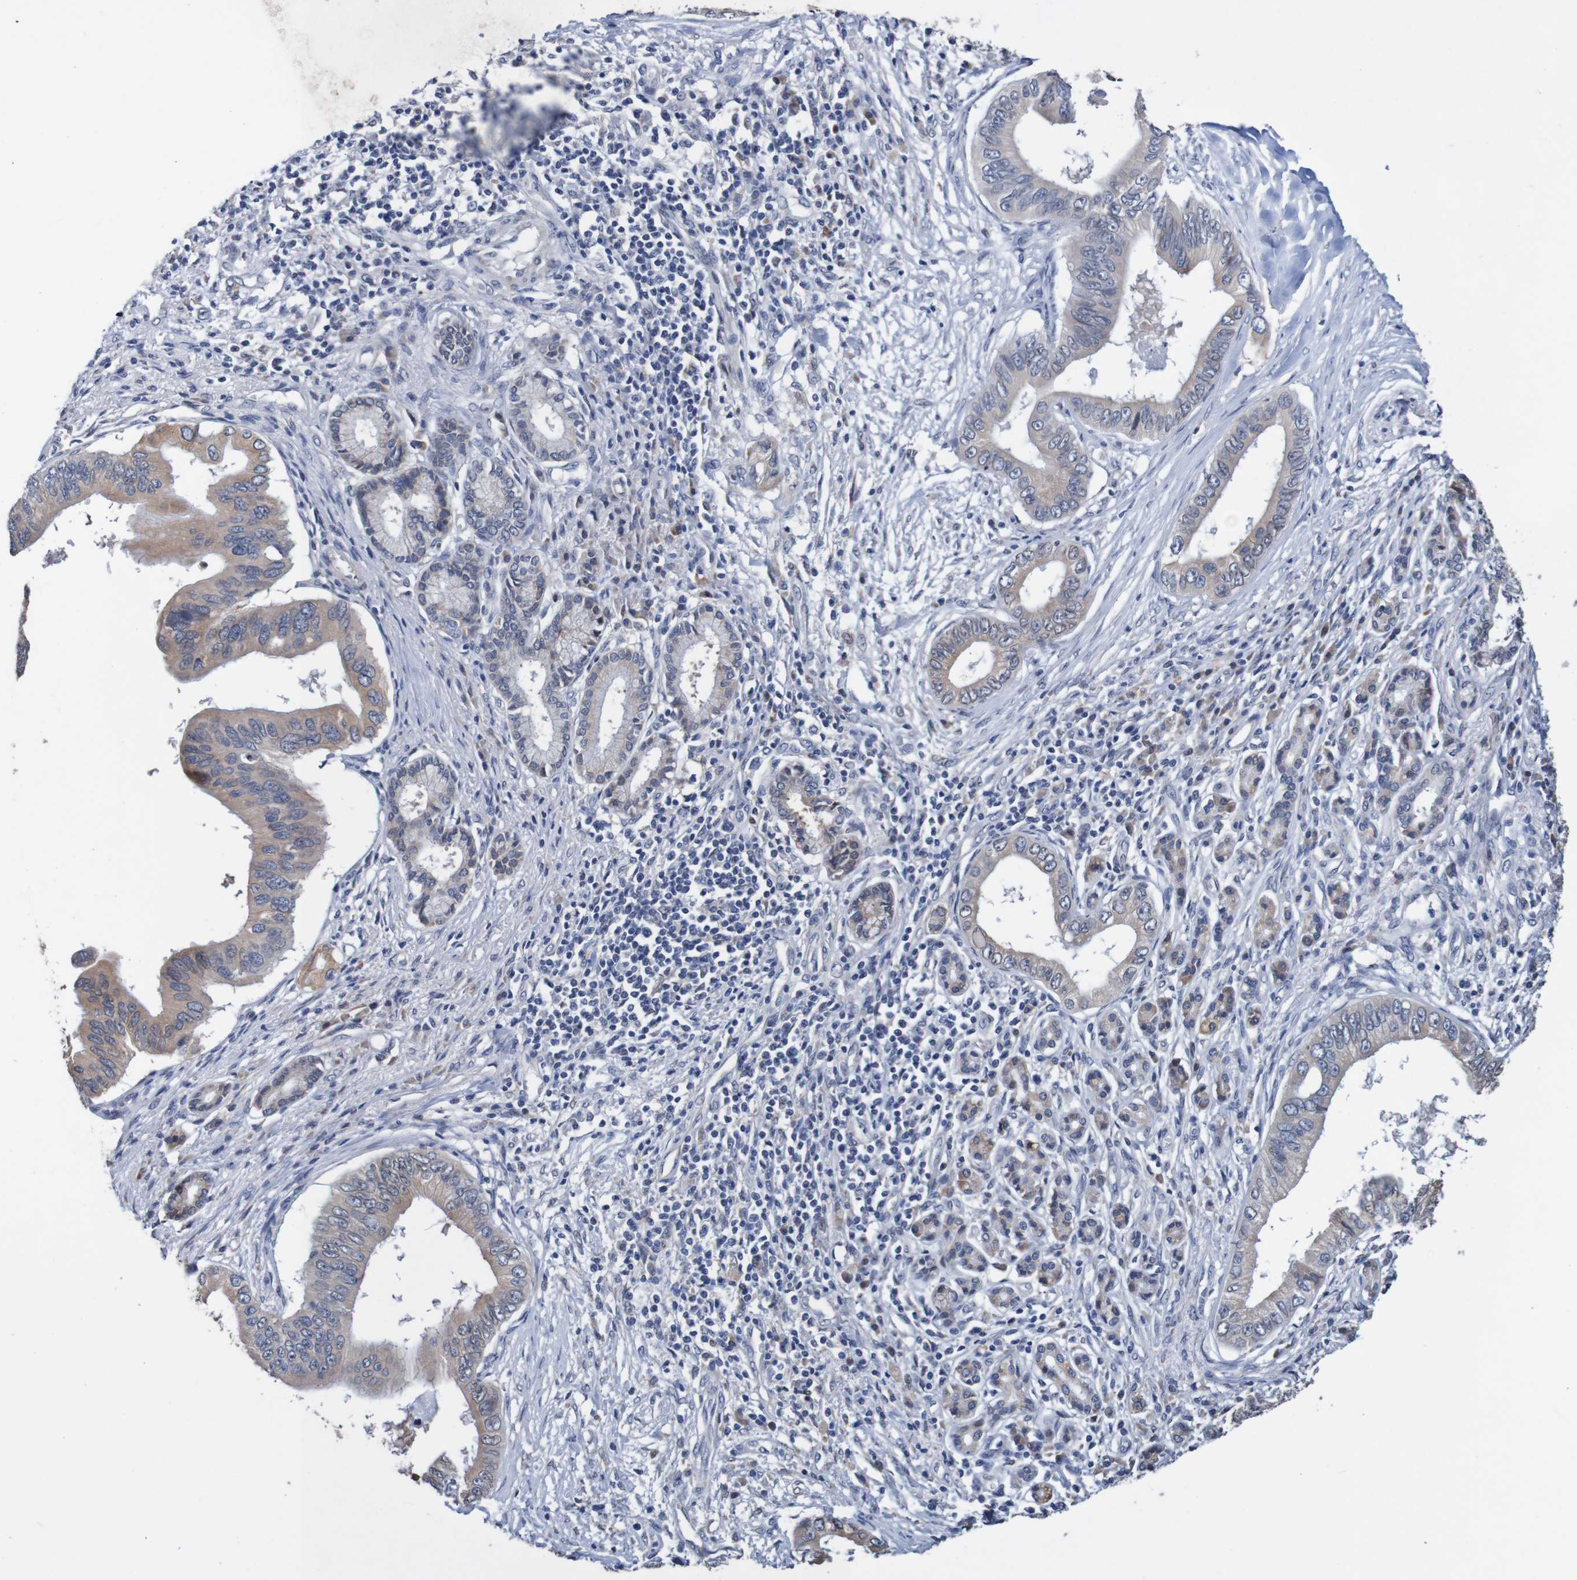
{"staining": {"intensity": "weak", "quantity": "25%-75%", "location": "cytoplasmic/membranous"}, "tissue": "pancreatic cancer", "cell_type": "Tumor cells", "image_type": "cancer", "snomed": [{"axis": "morphology", "description": "Adenocarcinoma, NOS"}, {"axis": "topography", "description": "Pancreas"}], "caption": "Protein expression analysis of human pancreatic cancer reveals weak cytoplasmic/membranous staining in approximately 25%-75% of tumor cells.", "gene": "FIBP", "patient": {"sex": "male", "age": 77}}